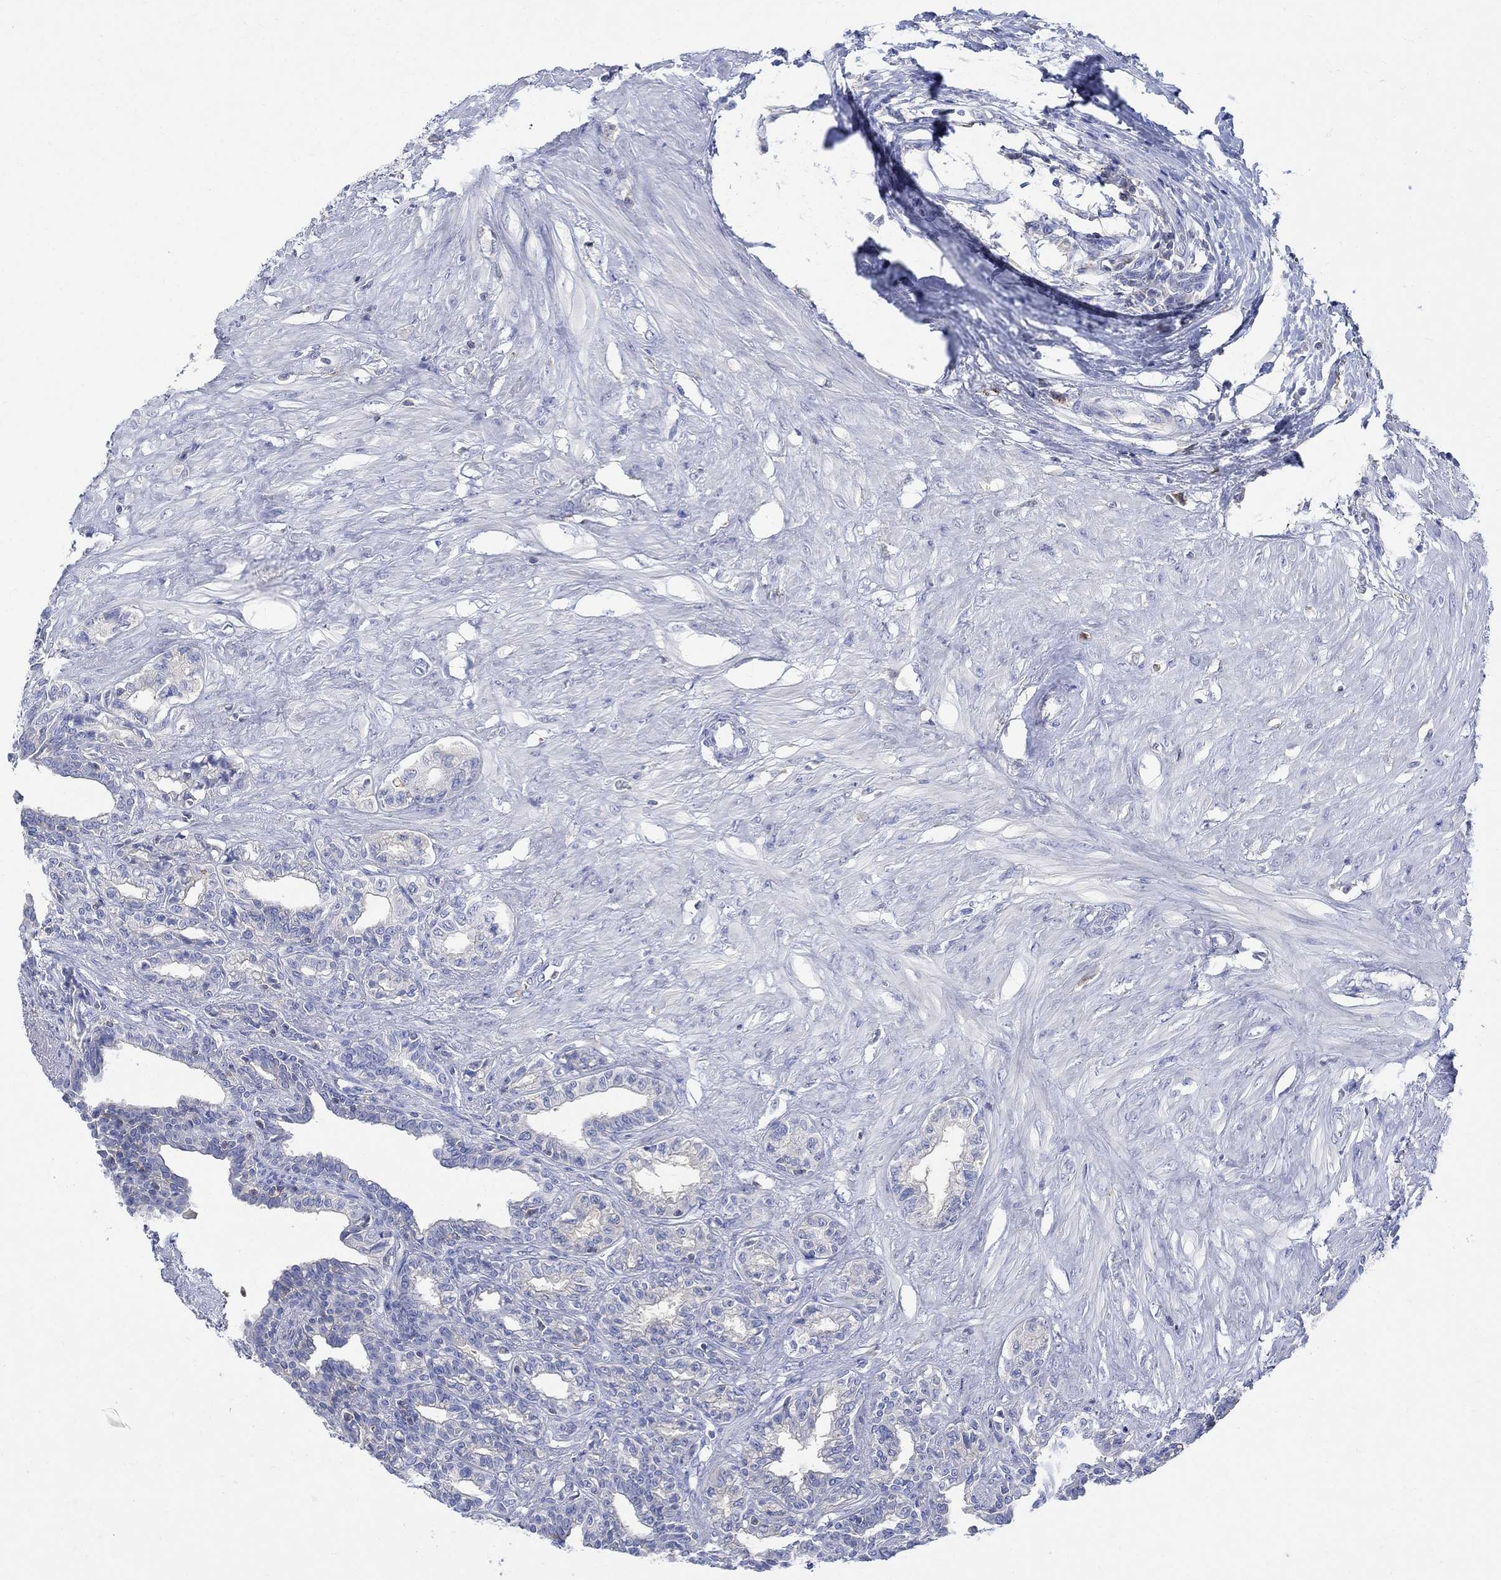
{"staining": {"intensity": "negative", "quantity": "none", "location": "none"}, "tissue": "seminal vesicle", "cell_type": "Glandular cells", "image_type": "normal", "snomed": [{"axis": "morphology", "description": "Normal tissue, NOS"}, {"axis": "morphology", "description": "Urothelial carcinoma, NOS"}, {"axis": "topography", "description": "Urinary bladder"}, {"axis": "topography", "description": "Seminal veicle"}], "caption": "Immunohistochemical staining of unremarkable seminal vesicle demonstrates no significant expression in glandular cells.", "gene": "GCM1", "patient": {"sex": "male", "age": 76}}